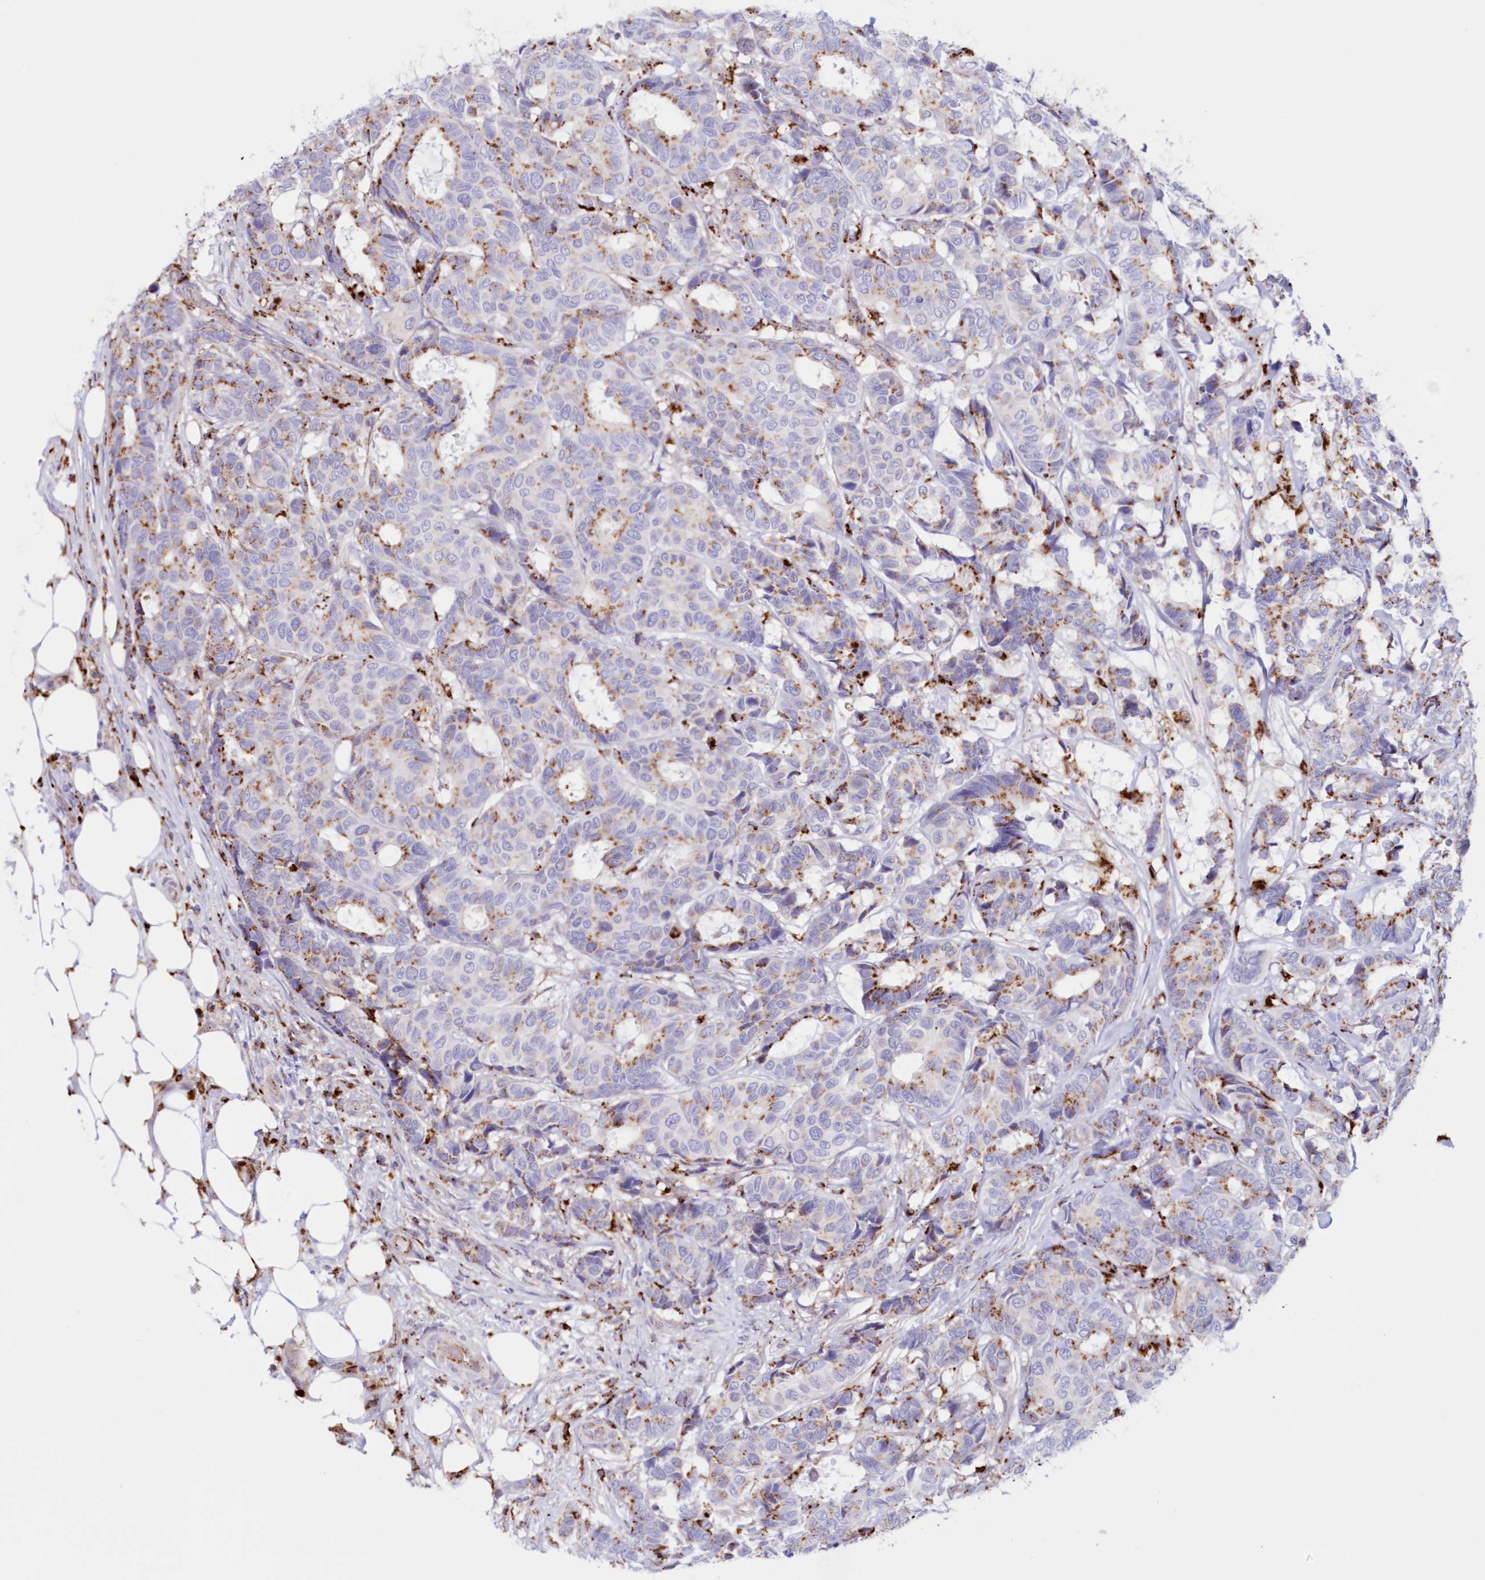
{"staining": {"intensity": "moderate", "quantity": "25%-75%", "location": "cytoplasmic/membranous"}, "tissue": "breast cancer", "cell_type": "Tumor cells", "image_type": "cancer", "snomed": [{"axis": "morphology", "description": "Duct carcinoma"}, {"axis": "topography", "description": "Breast"}], "caption": "Immunohistochemical staining of breast cancer (infiltrating ductal carcinoma) shows medium levels of moderate cytoplasmic/membranous protein expression in about 25%-75% of tumor cells. The protein of interest is stained brown, and the nuclei are stained in blue (DAB IHC with brightfield microscopy, high magnification).", "gene": "TPP1", "patient": {"sex": "female", "age": 87}}